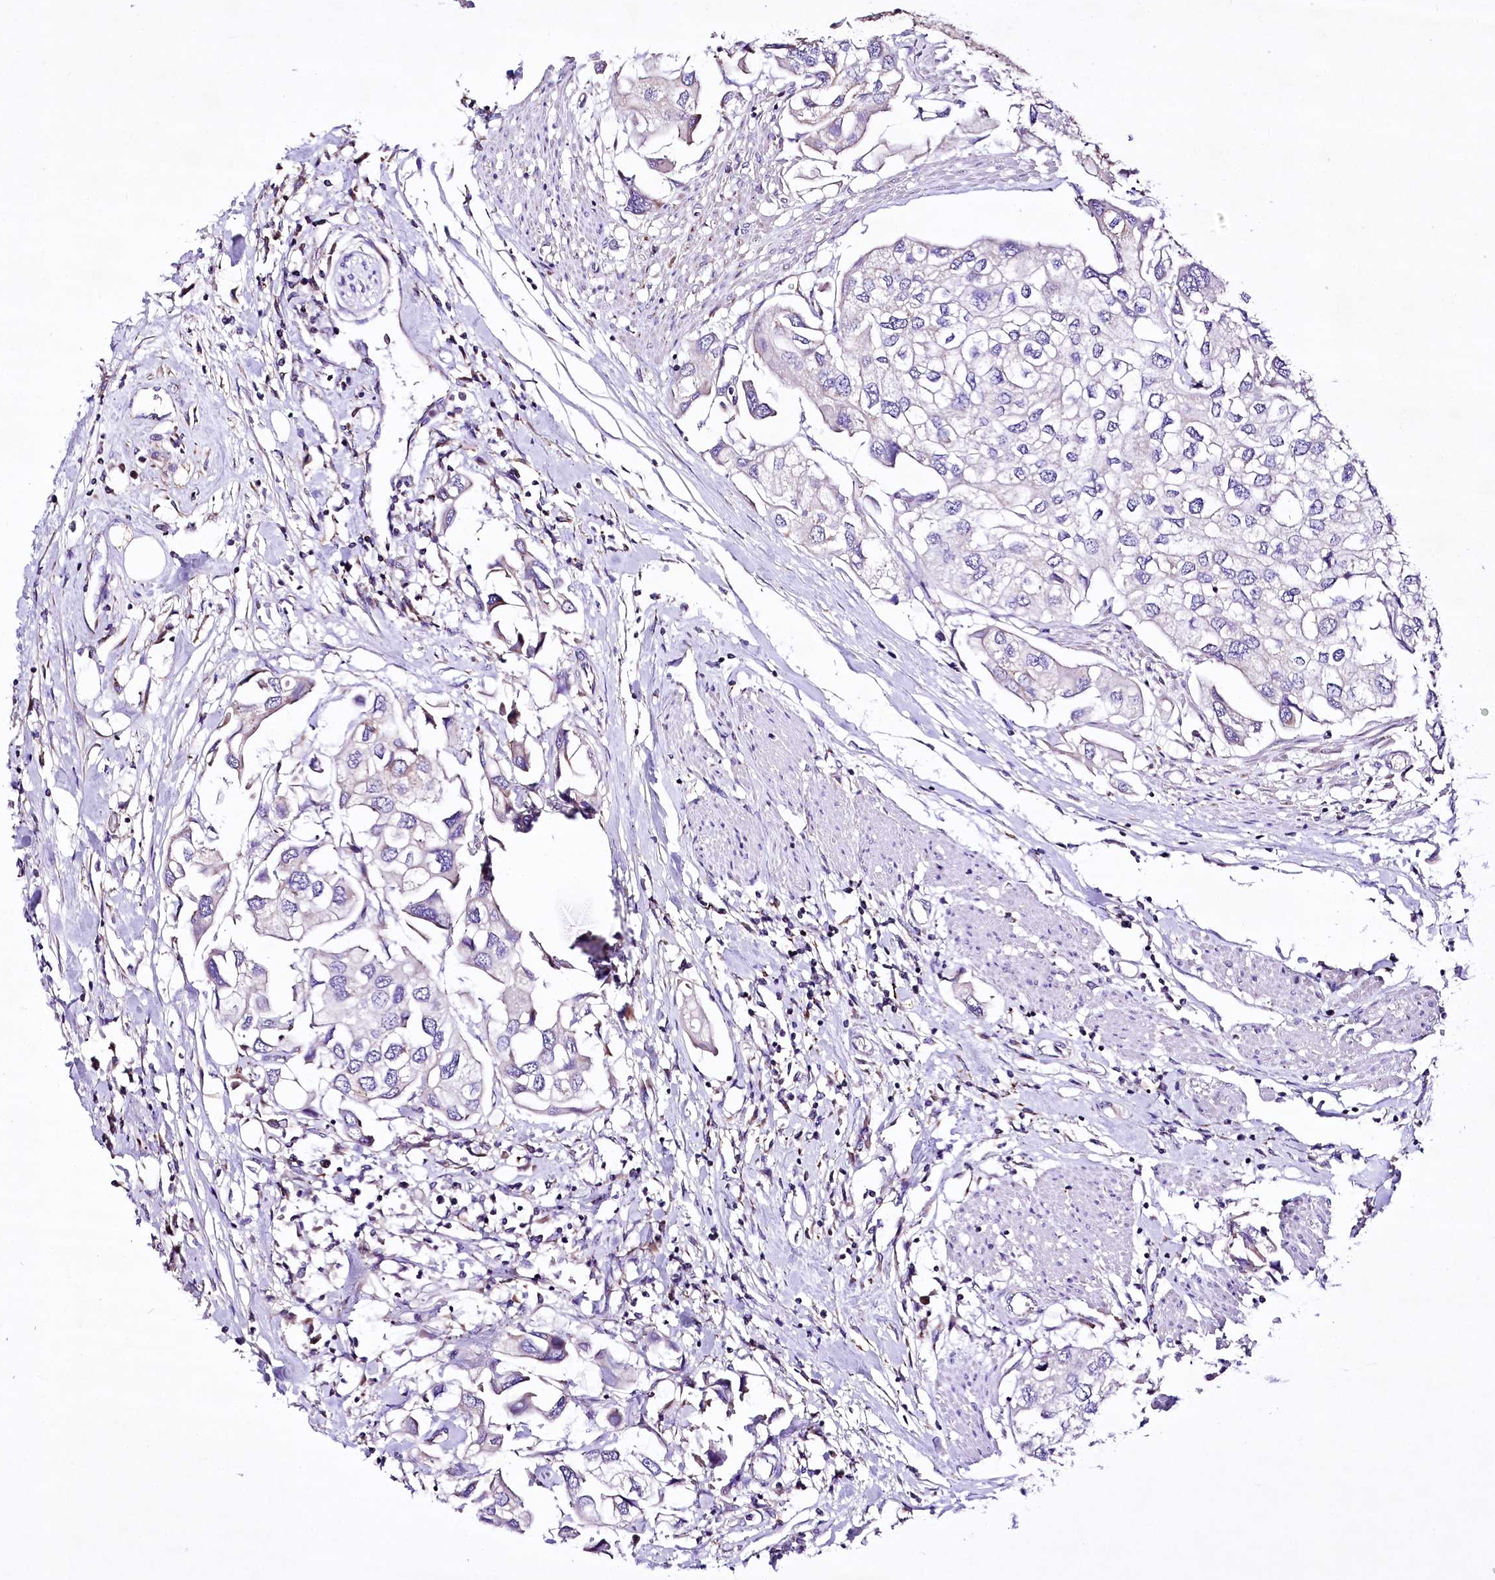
{"staining": {"intensity": "negative", "quantity": "none", "location": "none"}, "tissue": "urothelial cancer", "cell_type": "Tumor cells", "image_type": "cancer", "snomed": [{"axis": "morphology", "description": "Urothelial carcinoma, High grade"}, {"axis": "topography", "description": "Urinary bladder"}], "caption": "This photomicrograph is of urothelial carcinoma (high-grade) stained with IHC to label a protein in brown with the nuclei are counter-stained blue. There is no expression in tumor cells.", "gene": "ATE1", "patient": {"sex": "male", "age": 64}}